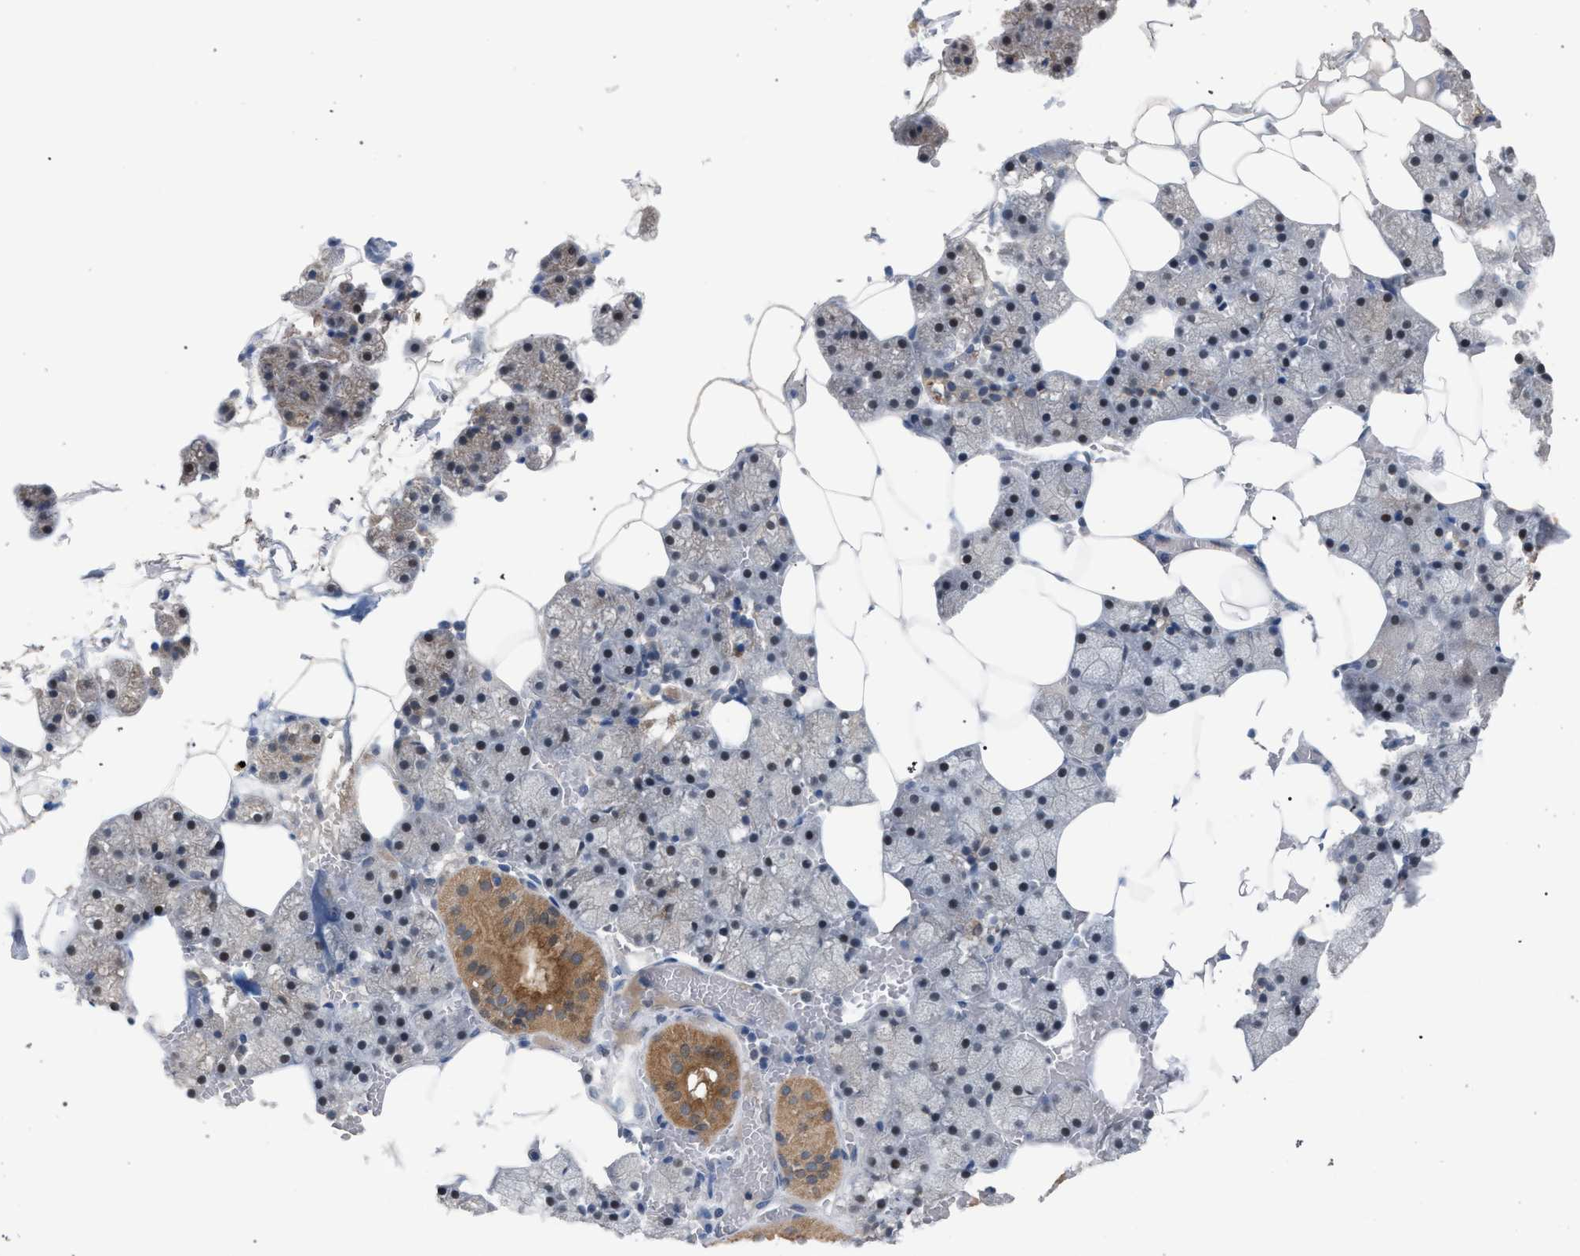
{"staining": {"intensity": "moderate", "quantity": "<25%", "location": "cytoplasmic/membranous"}, "tissue": "salivary gland", "cell_type": "Glandular cells", "image_type": "normal", "snomed": [{"axis": "morphology", "description": "Normal tissue, NOS"}, {"axis": "topography", "description": "Salivary gland"}], "caption": "Moderate cytoplasmic/membranous expression for a protein is identified in approximately <25% of glandular cells of normal salivary gland using immunohistochemistry.", "gene": "TECPR1", "patient": {"sex": "male", "age": 62}}